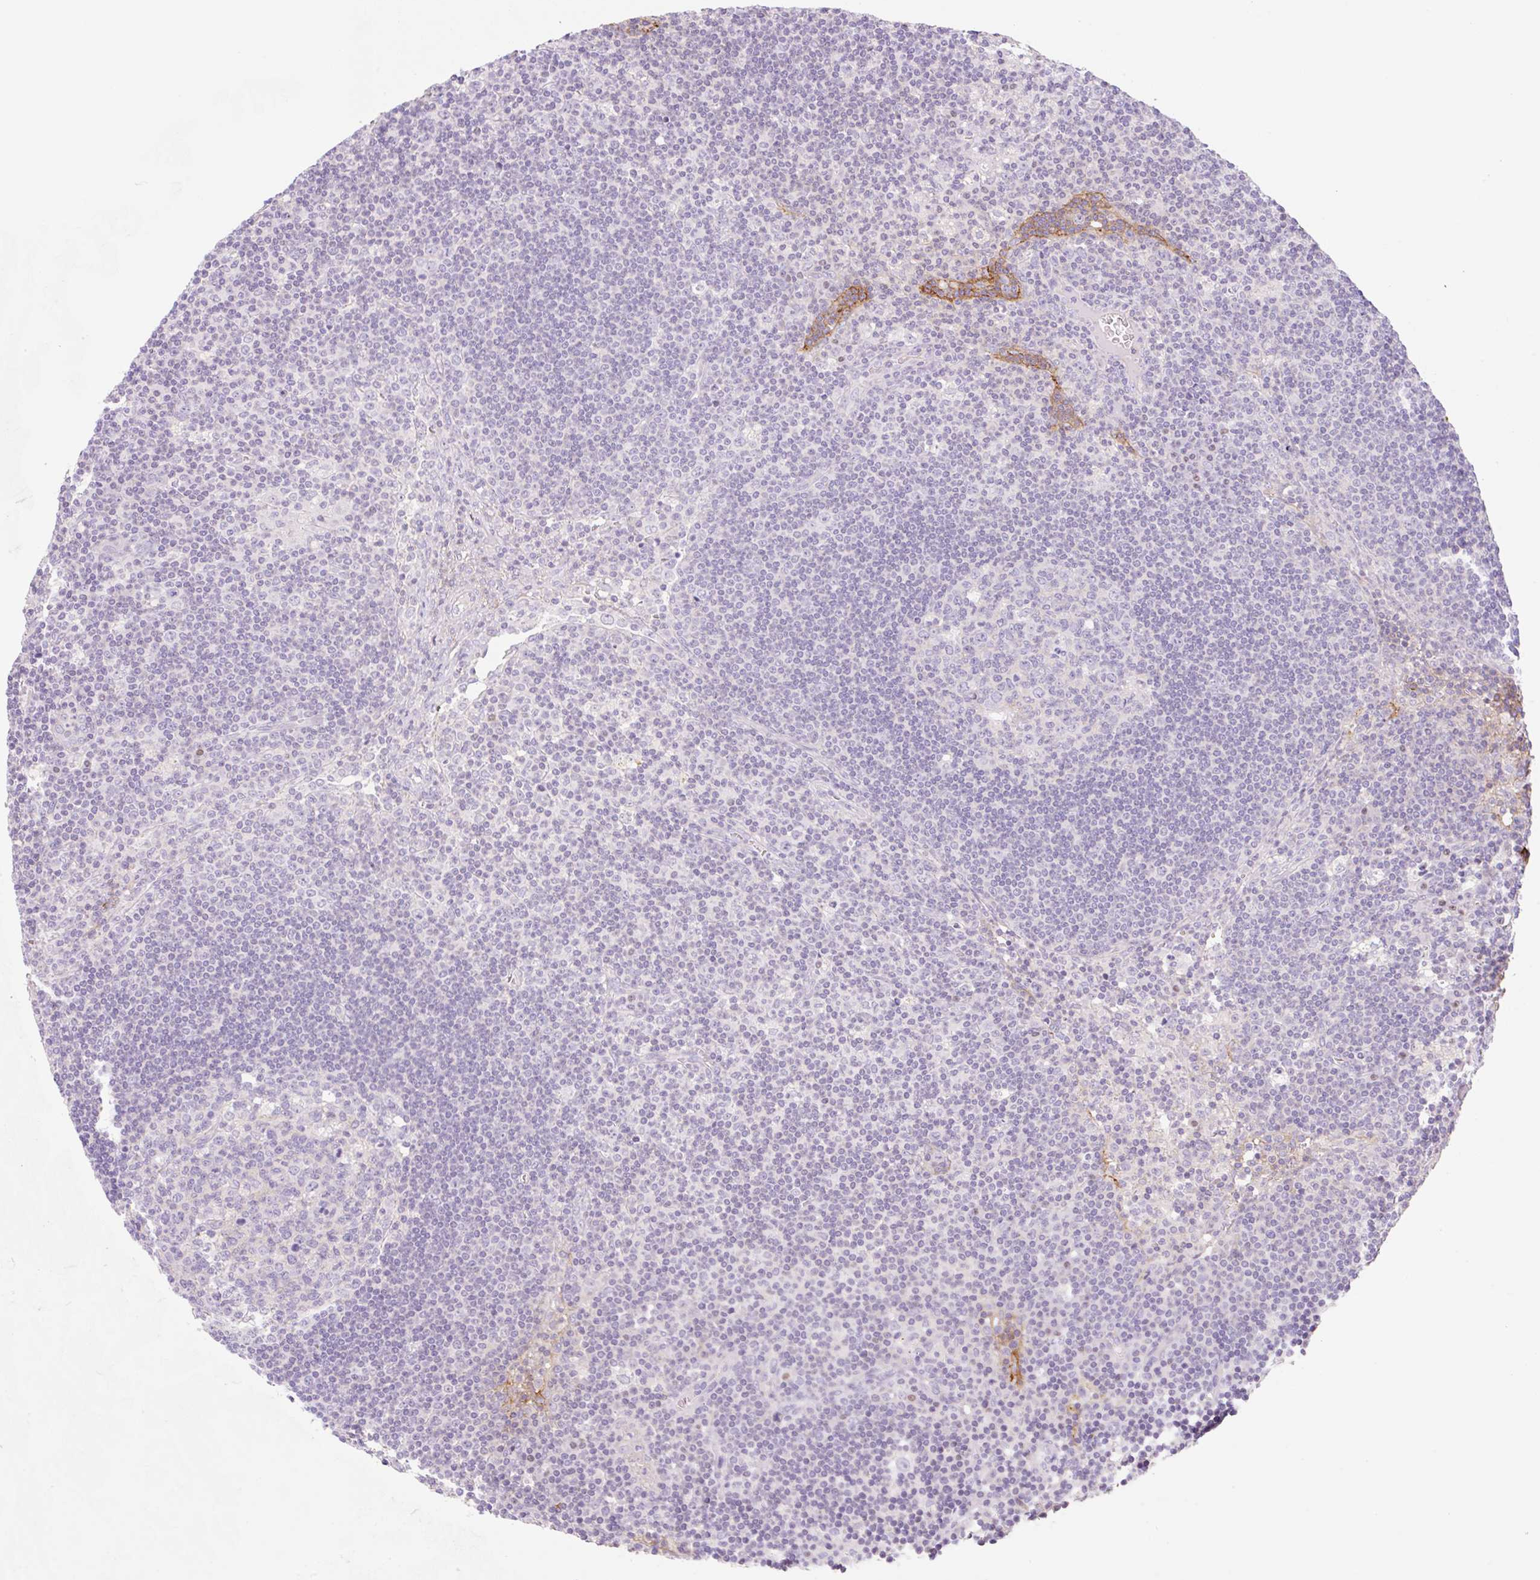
{"staining": {"intensity": "negative", "quantity": "none", "location": "none"}, "tissue": "lymph node", "cell_type": "Germinal center cells", "image_type": "normal", "snomed": [{"axis": "morphology", "description": "Normal tissue, NOS"}, {"axis": "topography", "description": "Lymph node"}], "caption": "Immunohistochemical staining of benign human lymph node reveals no significant positivity in germinal center cells. (Brightfield microscopy of DAB immunohistochemistry at high magnification).", "gene": "LYVE1", "patient": {"sex": "male", "age": 58}}